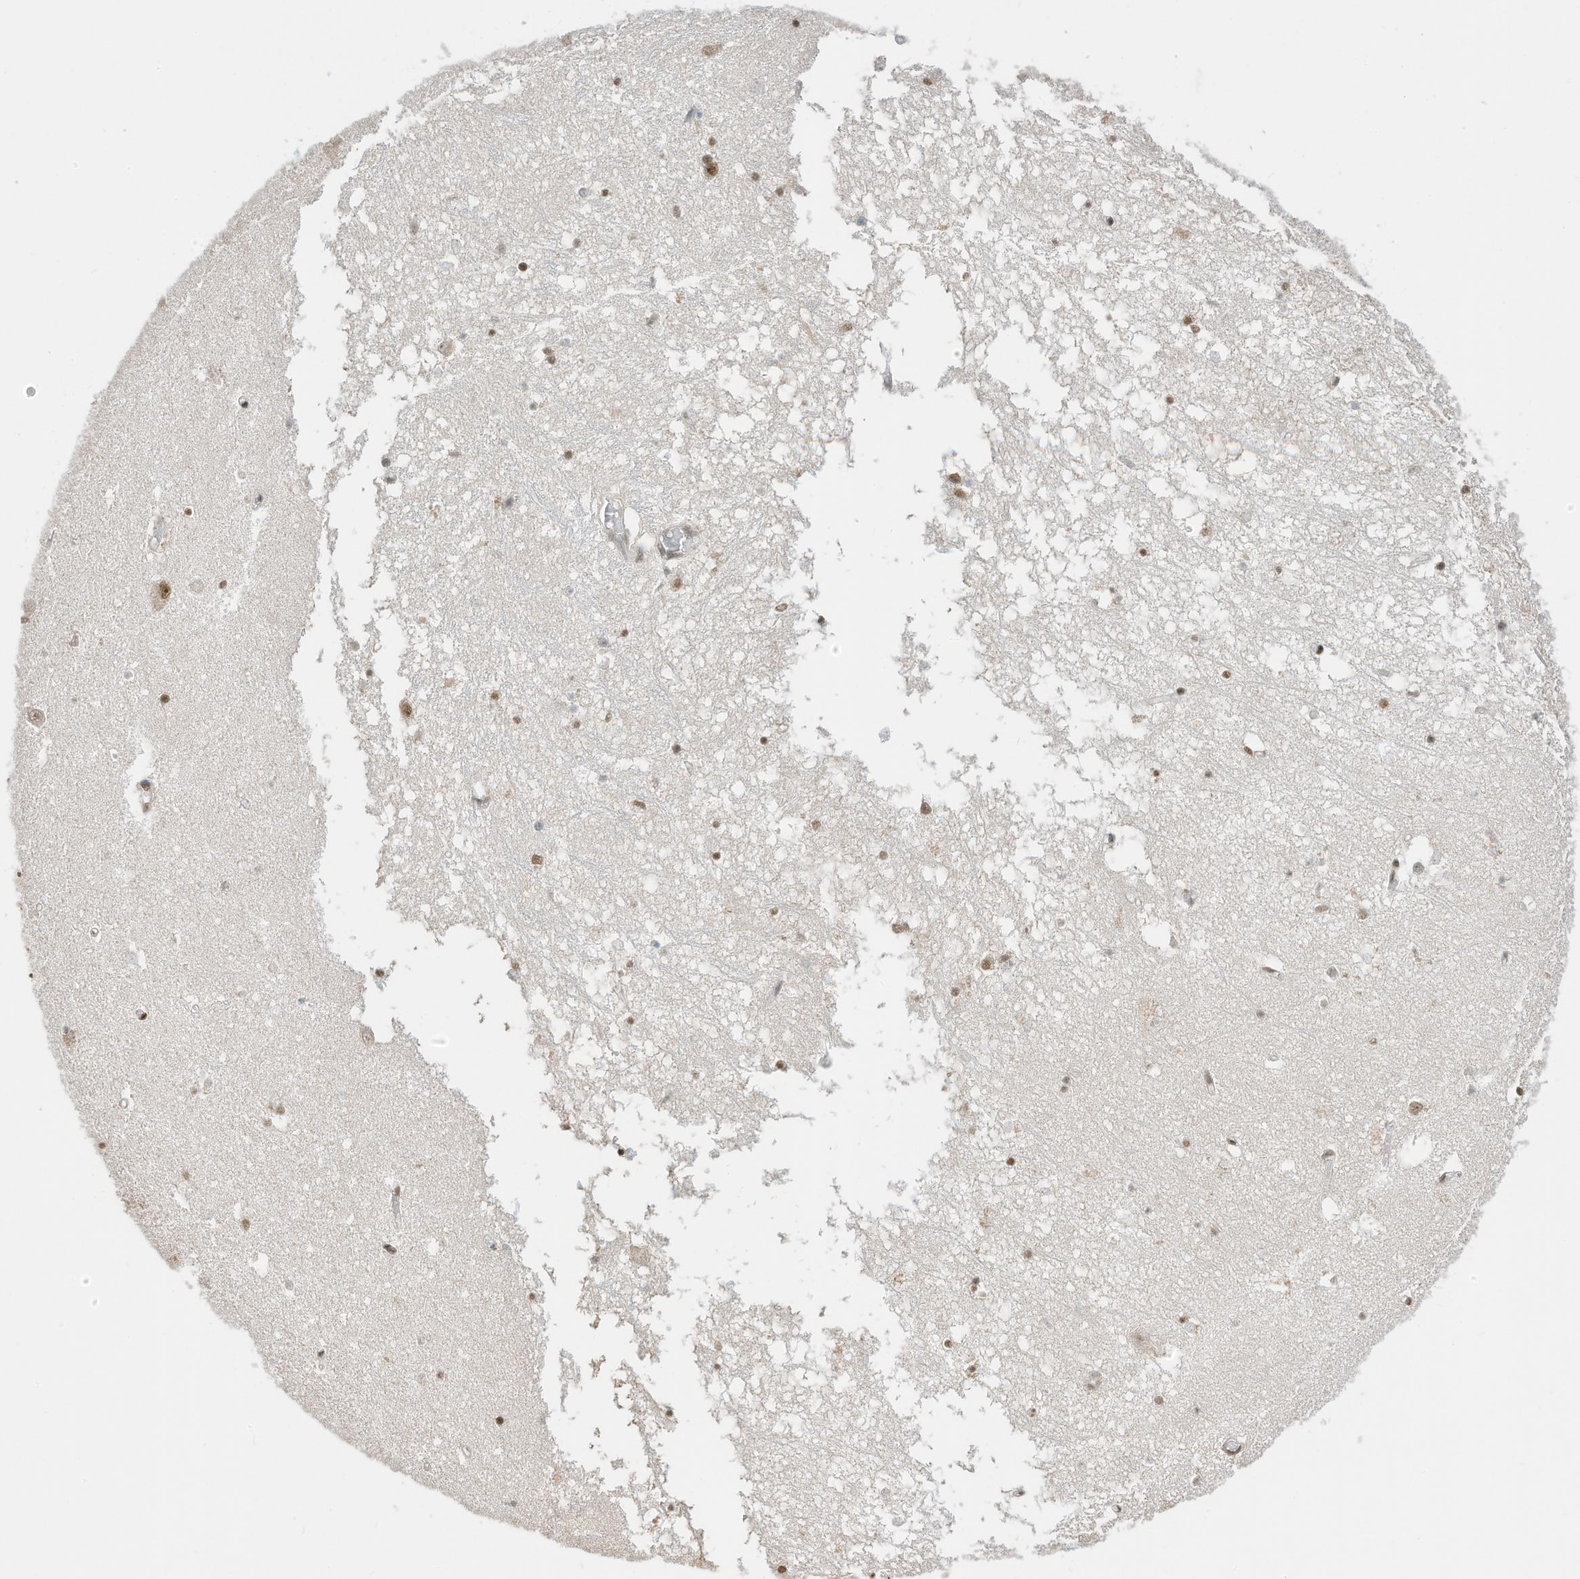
{"staining": {"intensity": "moderate", "quantity": ">75%", "location": "nuclear"}, "tissue": "hippocampus", "cell_type": "Glial cells", "image_type": "normal", "snomed": [{"axis": "morphology", "description": "Normal tissue, NOS"}, {"axis": "topography", "description": "Hippocampus"}], "caption": "Unremarkable hippocampus exhibits moderate nuclear staining in approximately >75% of glial cells (DAB (3,3'-diaminobenzidine) = brown stain, brightfield microscopy at high magnification)..", "gene": "ZNF195", "patient": {"sex": "male", "age": 70}}